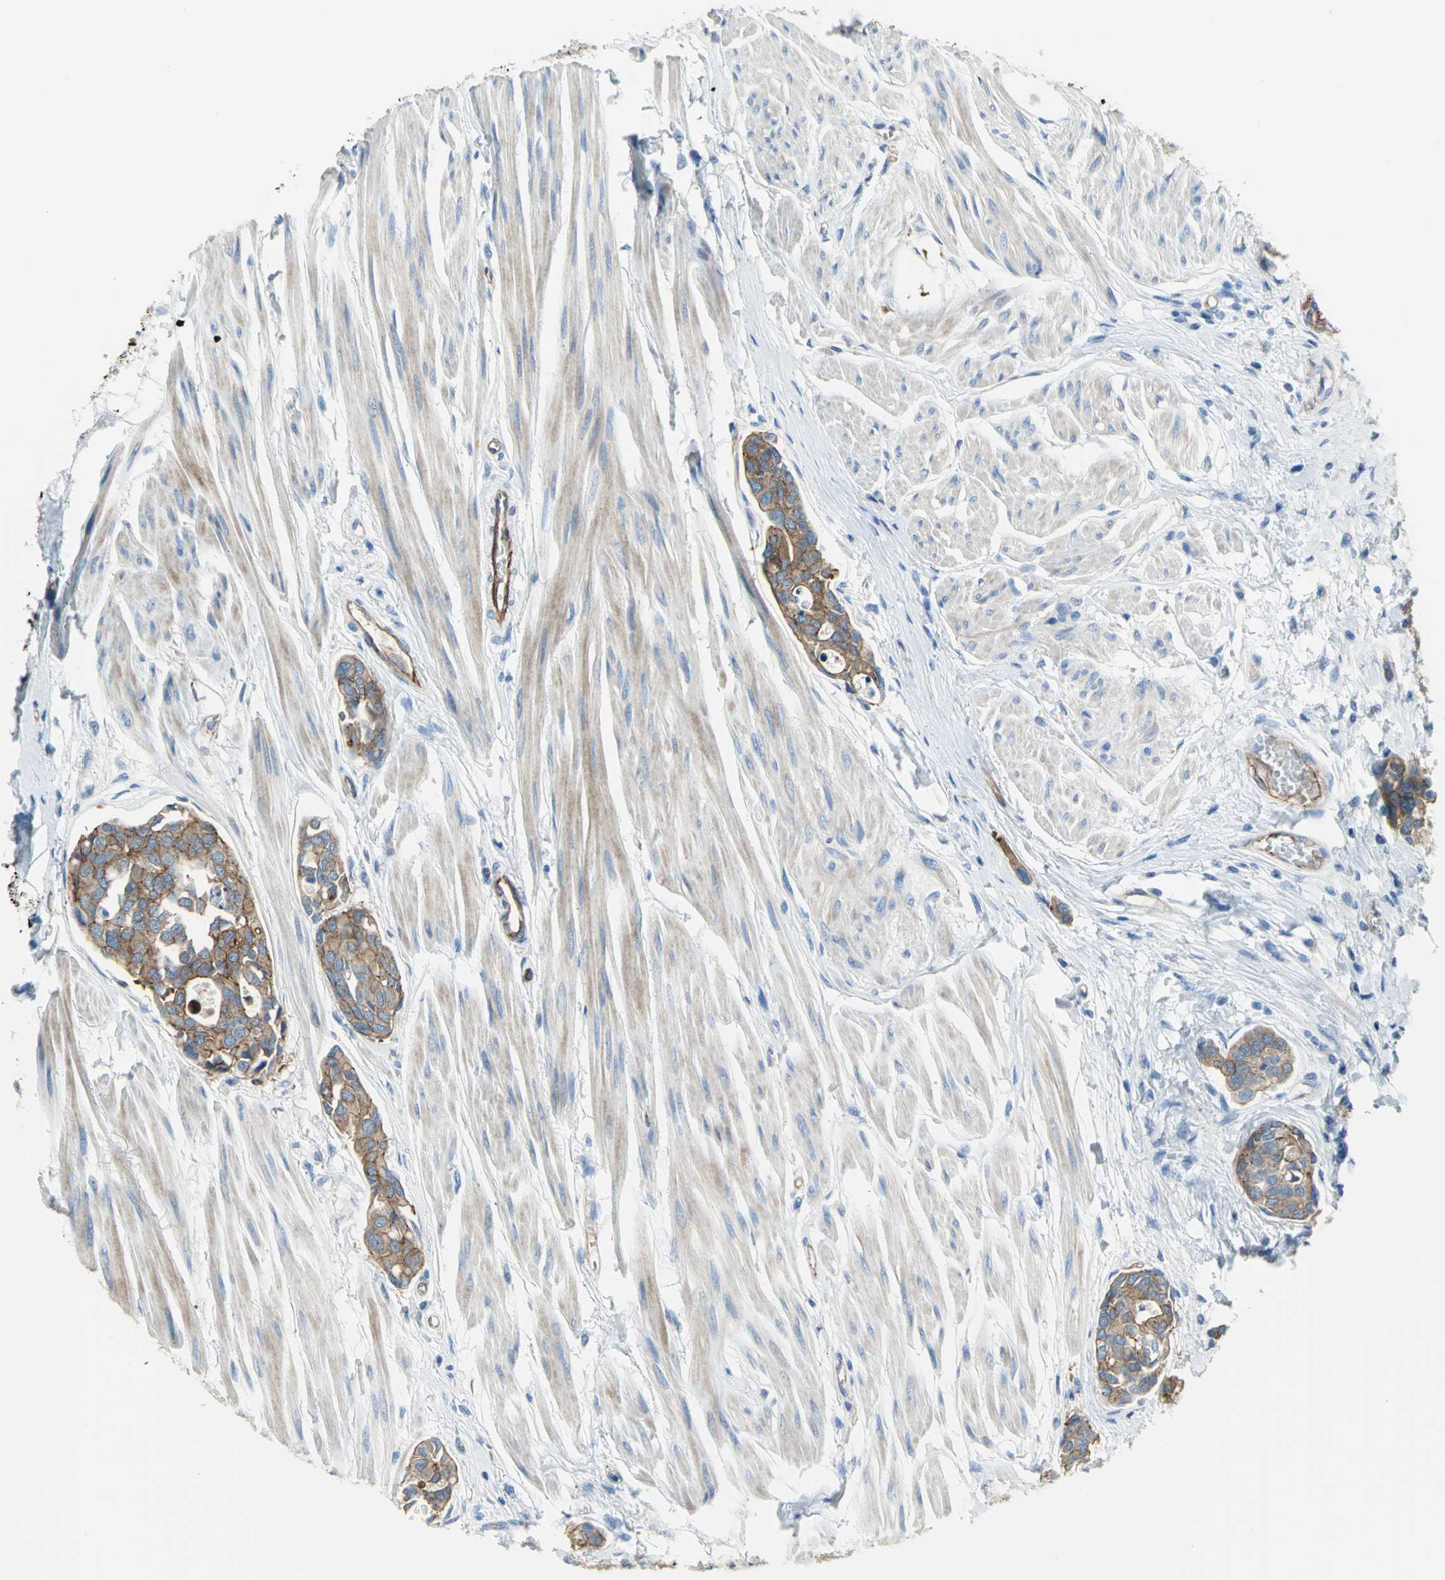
{"staining": {"intensity": "moderate", "quantity": ">75%", "location": "cytoplasmic/membranous"}, "tissue": "urothelial cancer", "cell_type": "Tumor cells", "image_type": "cancer", "snomed": [{"axis": "morphology", "description": "Urothelial carcinoma, High grade"}, {"axis": "topography", "description": "Urinary bladder"}], "caption": "Immunohistochemical staining of human high-grade urothelial carcinoma displays medium levels of moderate cytoplasmic/membranous positivity in approximately >75% of tumor cells.", "gene": "FLNB", "patient": {"sex": "male", "age": 78}}